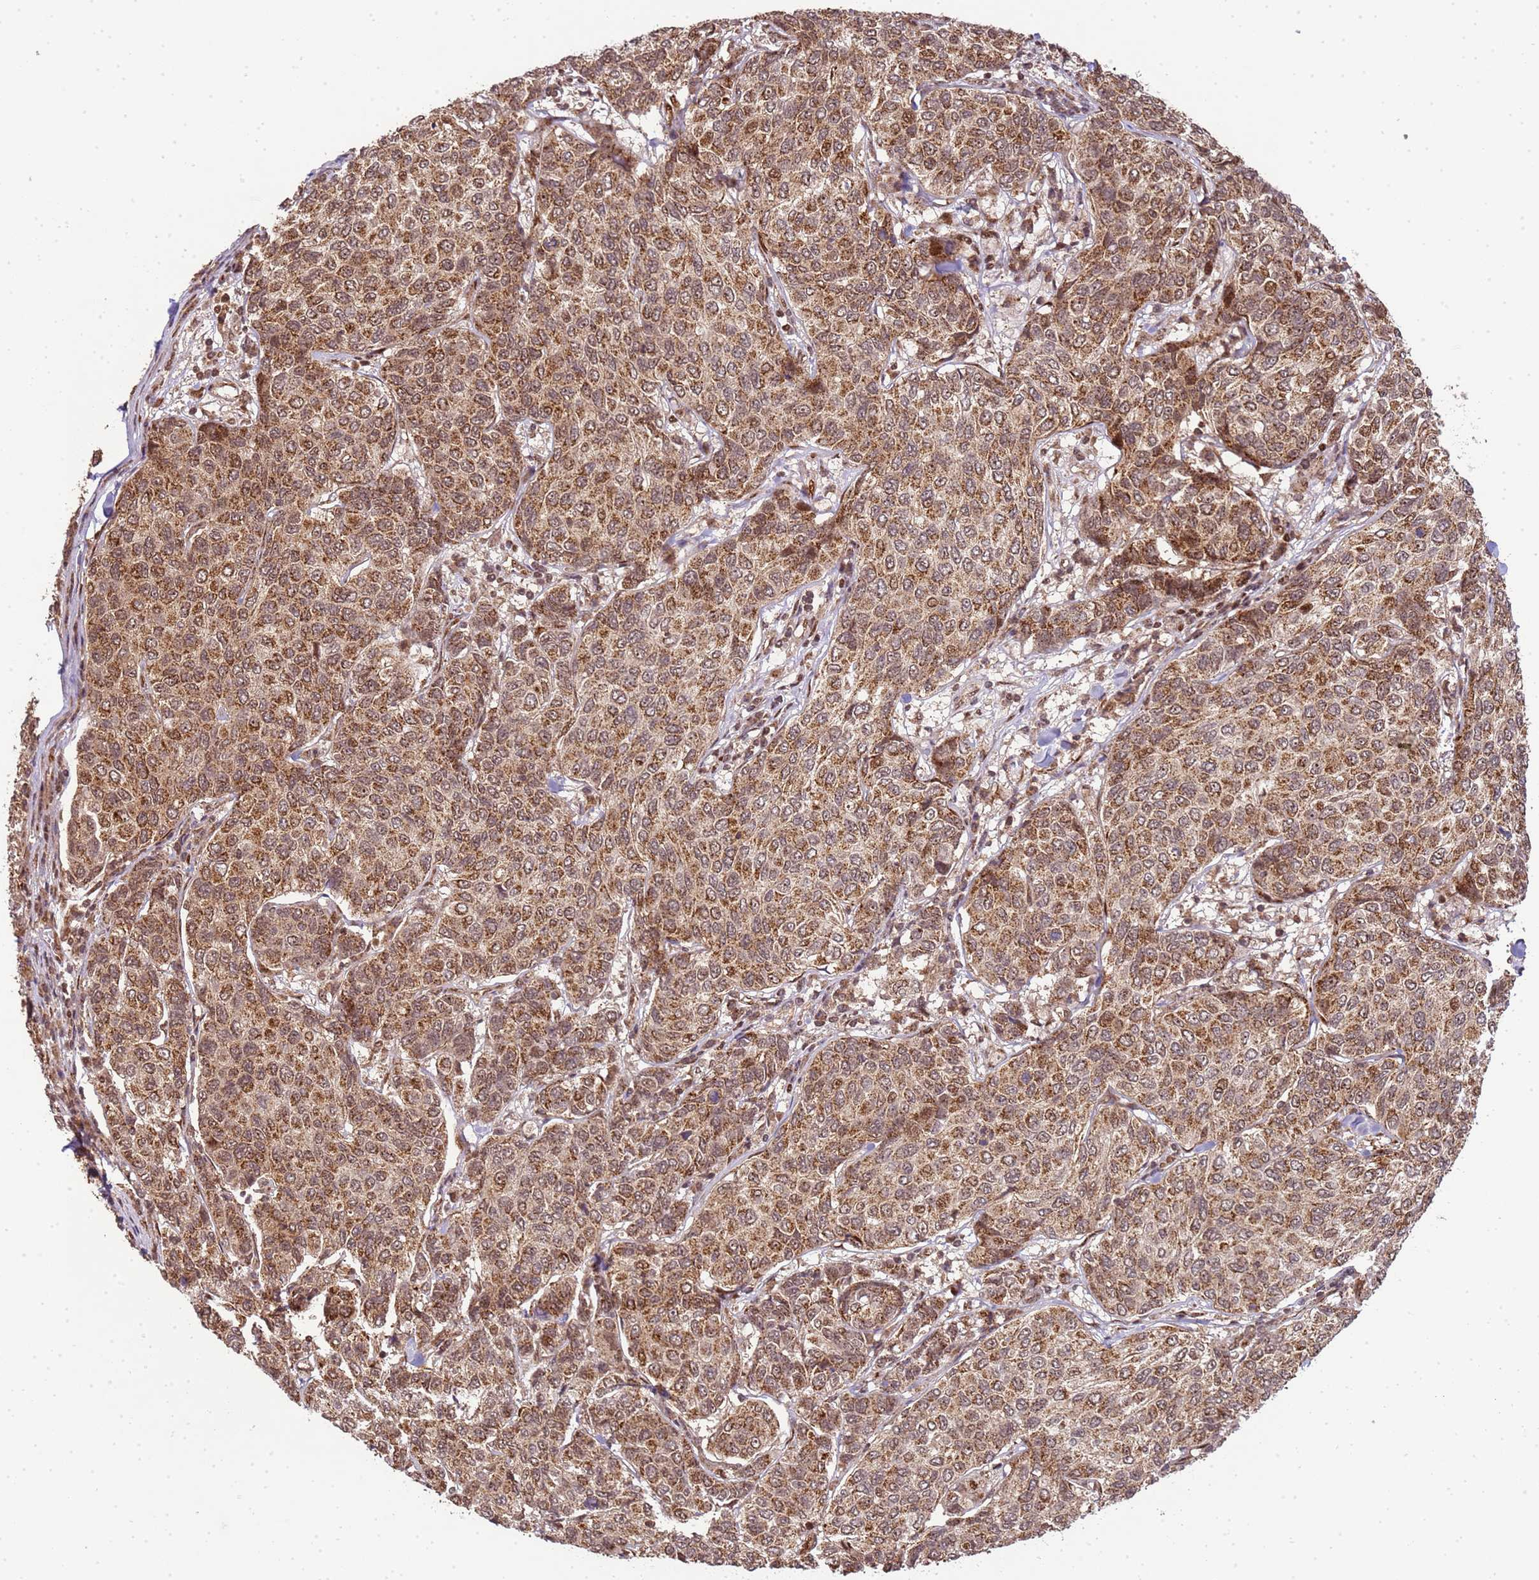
{"staining": {"intensity": "moderate", "quantity": ">75%", "location": "cytoplasmic/membranous"}, "tissue": "breast cancer", "cell_type": "Tumor cells", "image_type": "cancer", "snomed": [{"axis": "morphology", "description": "Duct carcinoma"}, {"axis": "topography", "description": "Breast"}], "caption": "Protein staining of breast cancer (infiltrating ductal carcinoma) tissue reveals moderate cytoplasmic/membranous positivity in about >75% of tumor cells.", "gene": "PEX14", "patient": {"sex": "female", "age": 55}}